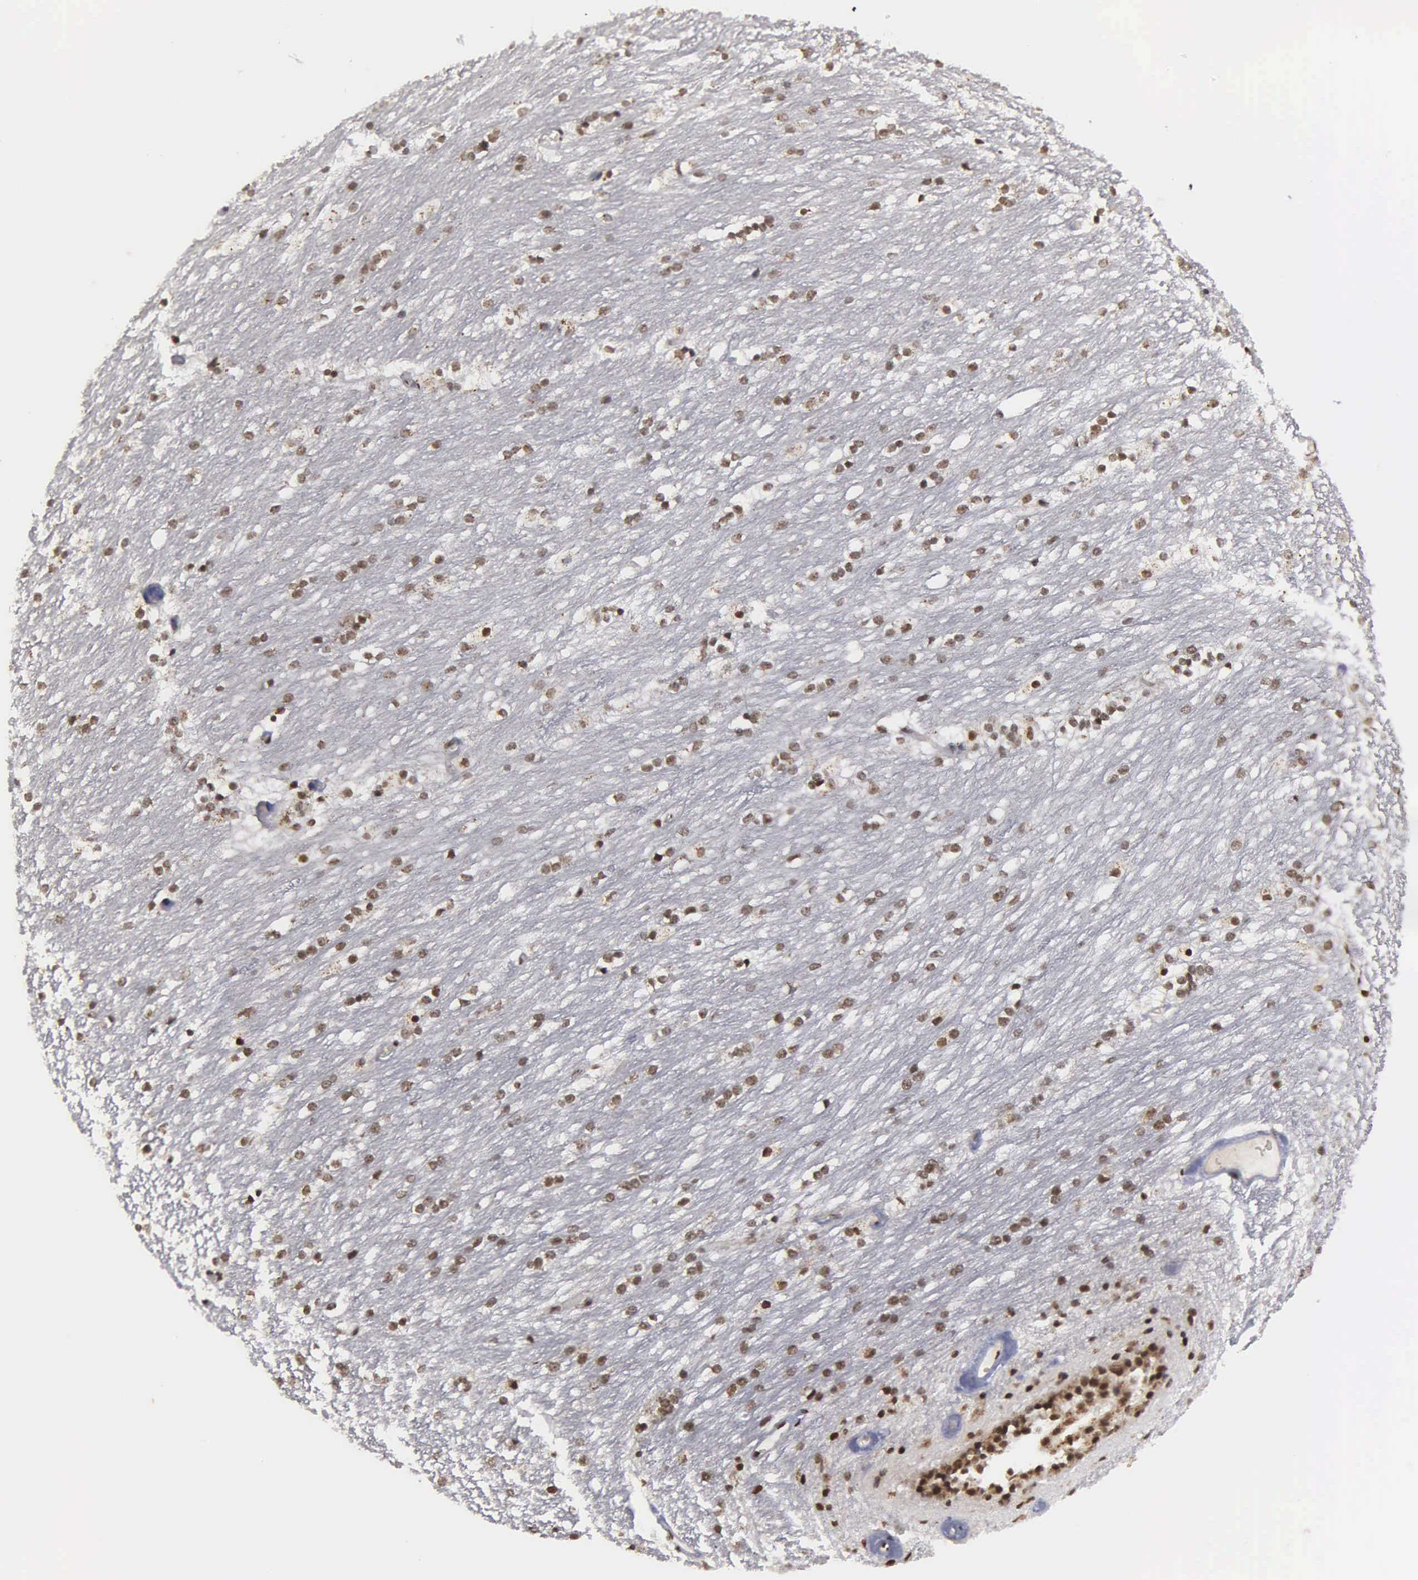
{"staining": {"intensity": "weak", "quantity": "<25%", "location": "nuclear"}, "tissue": "caudate", "cell_type": "Glial cells", "image_type": "normal", "snomed": [{"axis": "morphology", "description": "Normal tissue, NOS"}, {"axis": "topography", "description": "Lateral ventricle wall"}], "caption": "This histopathology image is of benign caudate stained with IHC to label a protein in brown with the nuclei are counter-stained blue. There is no staining in glial cells.", "gene": "GTF2A1", "patient": {"sex": "female", "age": 19}}